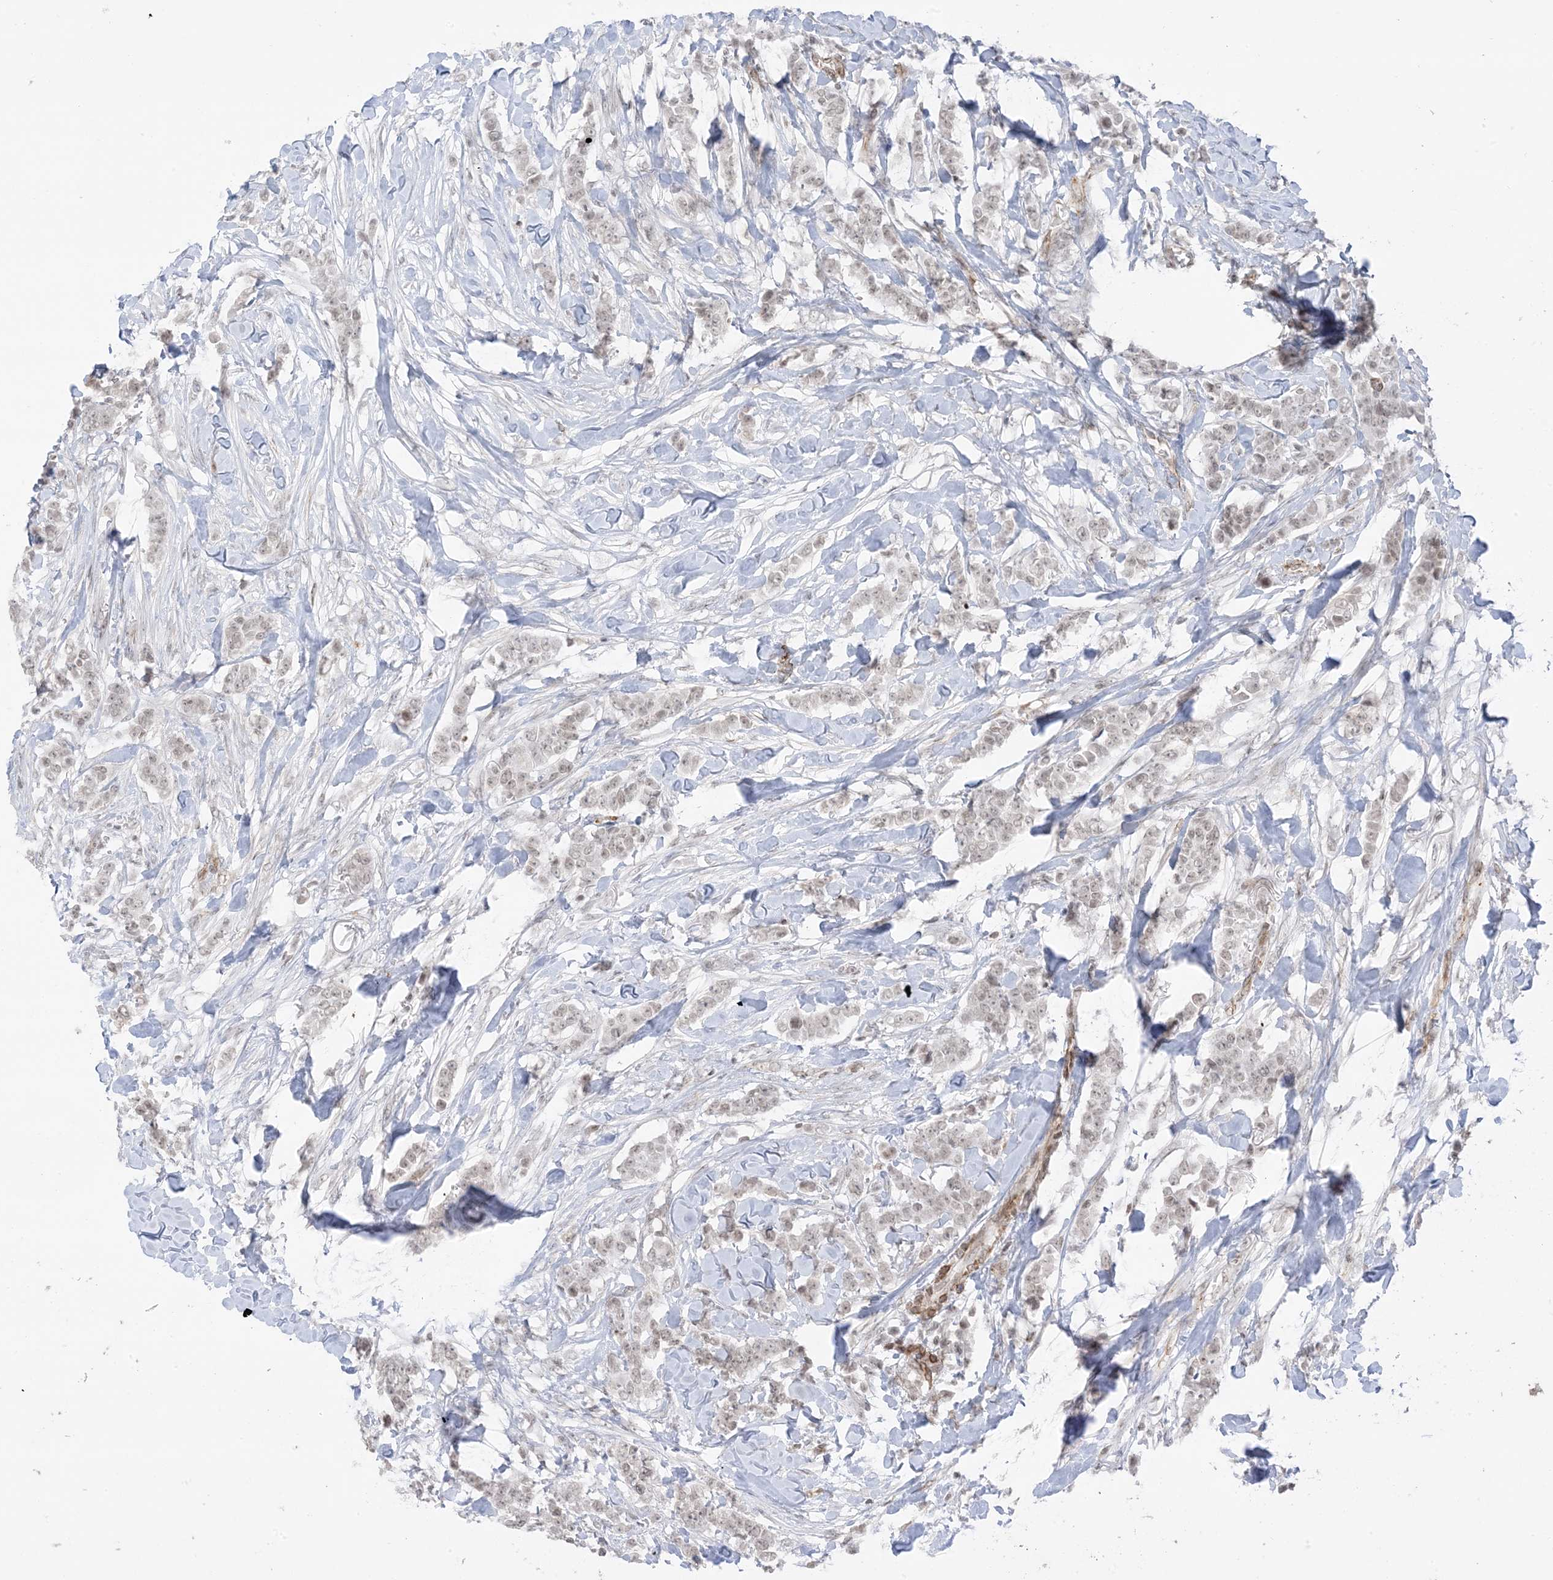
{"staining": {"intensity": "weak", "quantity": ">75%", "location": "nuclear"}, "tissue": "breast cancer", "cell_type": "Tumor cells", "image_type": "cancer", "snomed": [{"axis": "morphology", "description": "Duct carcinoma"}, {"axis": "topography", "description": "Breast"}], "caption": "Protein expression analysis of breast invasive ductal carcinoma reveals weak nuclear positivity in approximately >75% of tumor cells.", "gene": "METAP1D", "patient": {"sex": "female", "age": 40}}